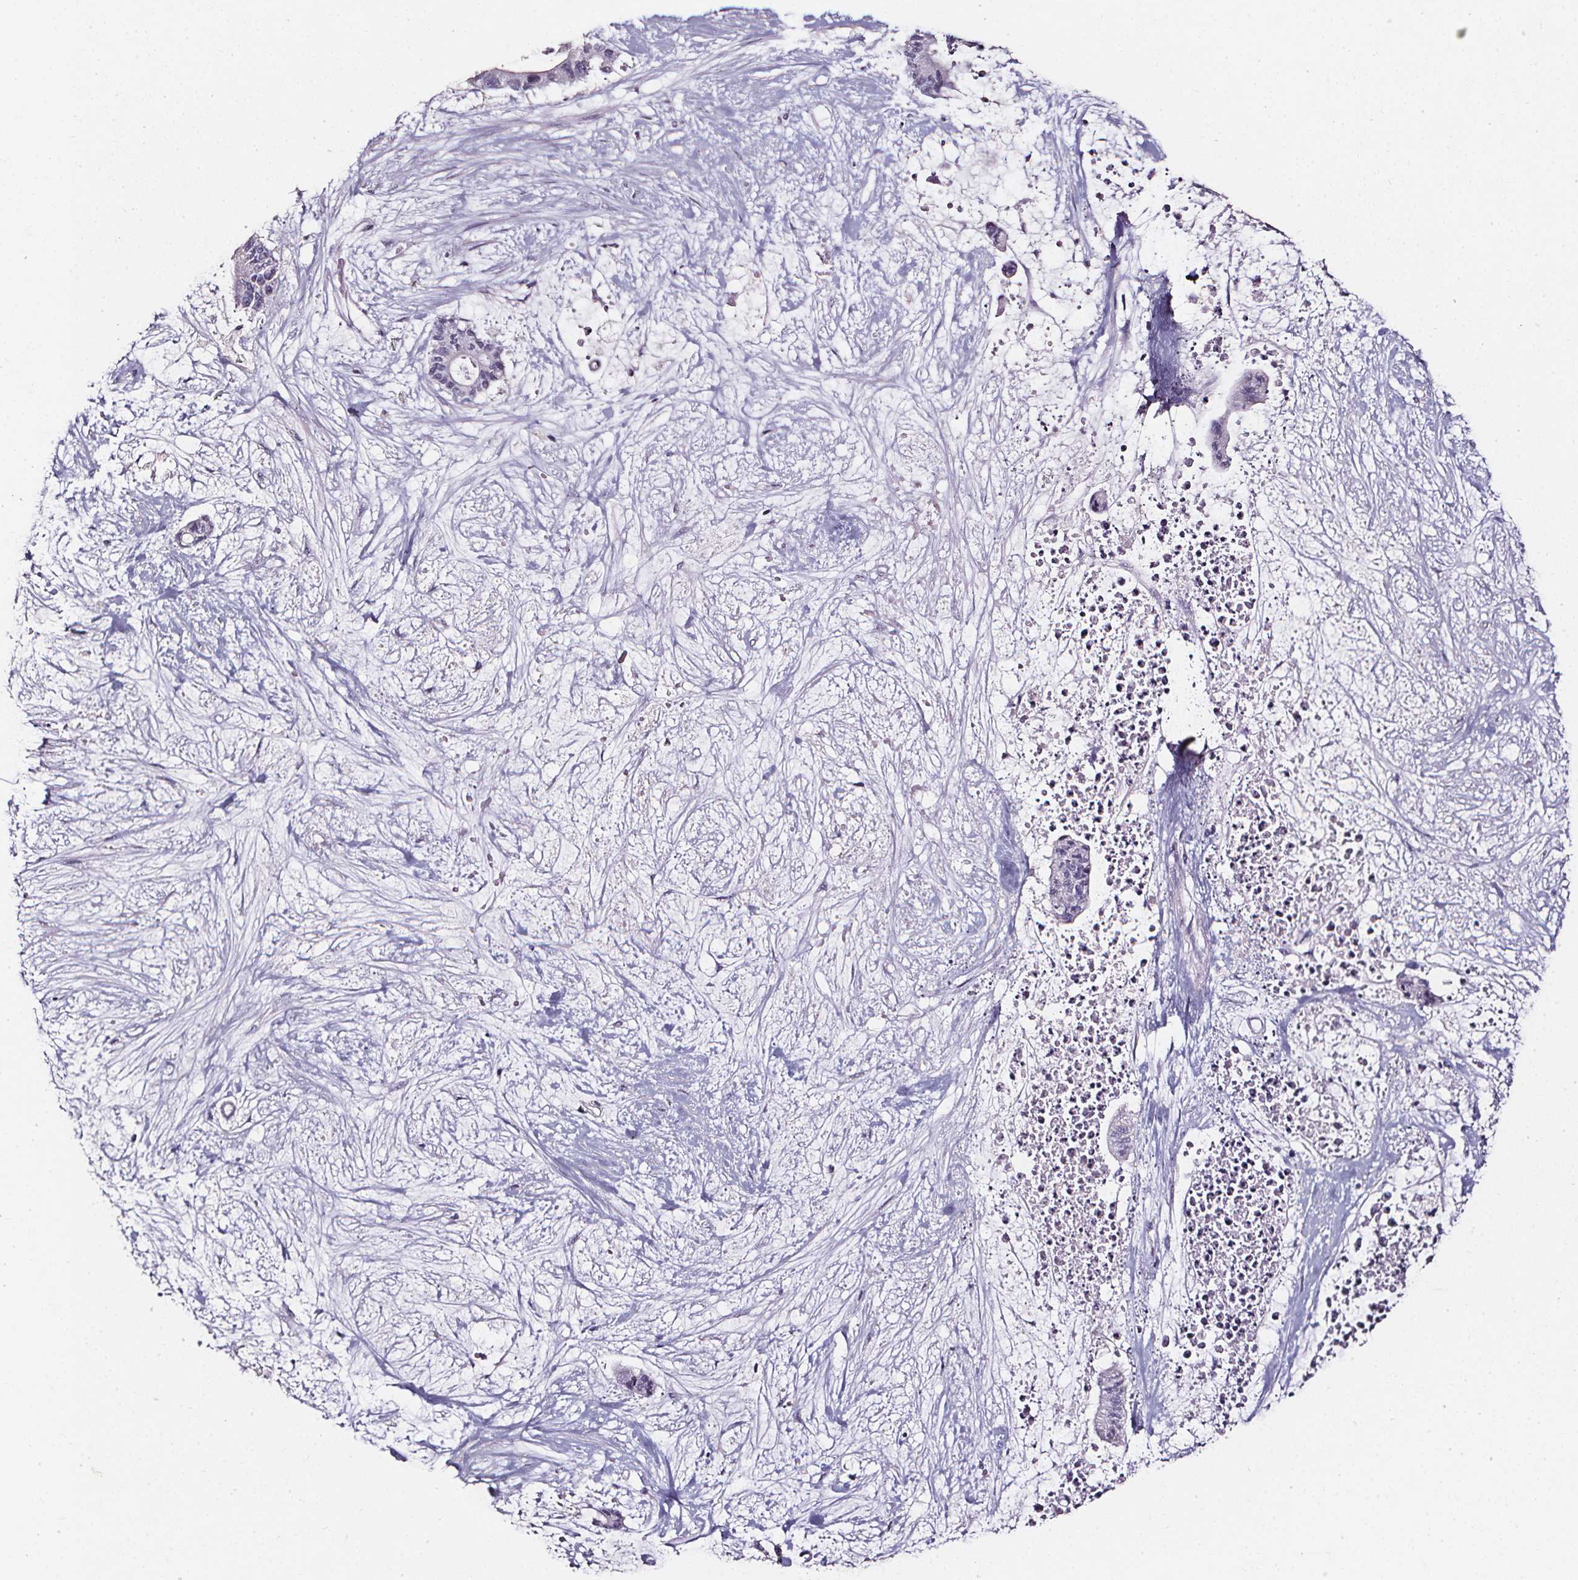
{"staining": {"intensity": "negative", "quantity": "none", "location": "none"}, "tissue": "liver cancer", "cell_type": "Tumor cells", "image_type": "cancer", "snomed": [{"axis": "morphology", "description": "Normal tissue, NOS"}, {"axis": "morphology", "description": "Cholangiocarcinoma"}, {"axis": "topography", "description": "Liver"}, {"axis": "topography", "description": "Peripheral nerve tissue"}], "caption": "Human liver cholangiocarcinoma stained for a protein using immunohistochemistry (IHC) demonstrates no positivity in tumor cells.", "gene": "DEFA5", "patient": {"sex": "female", "age": 73}}